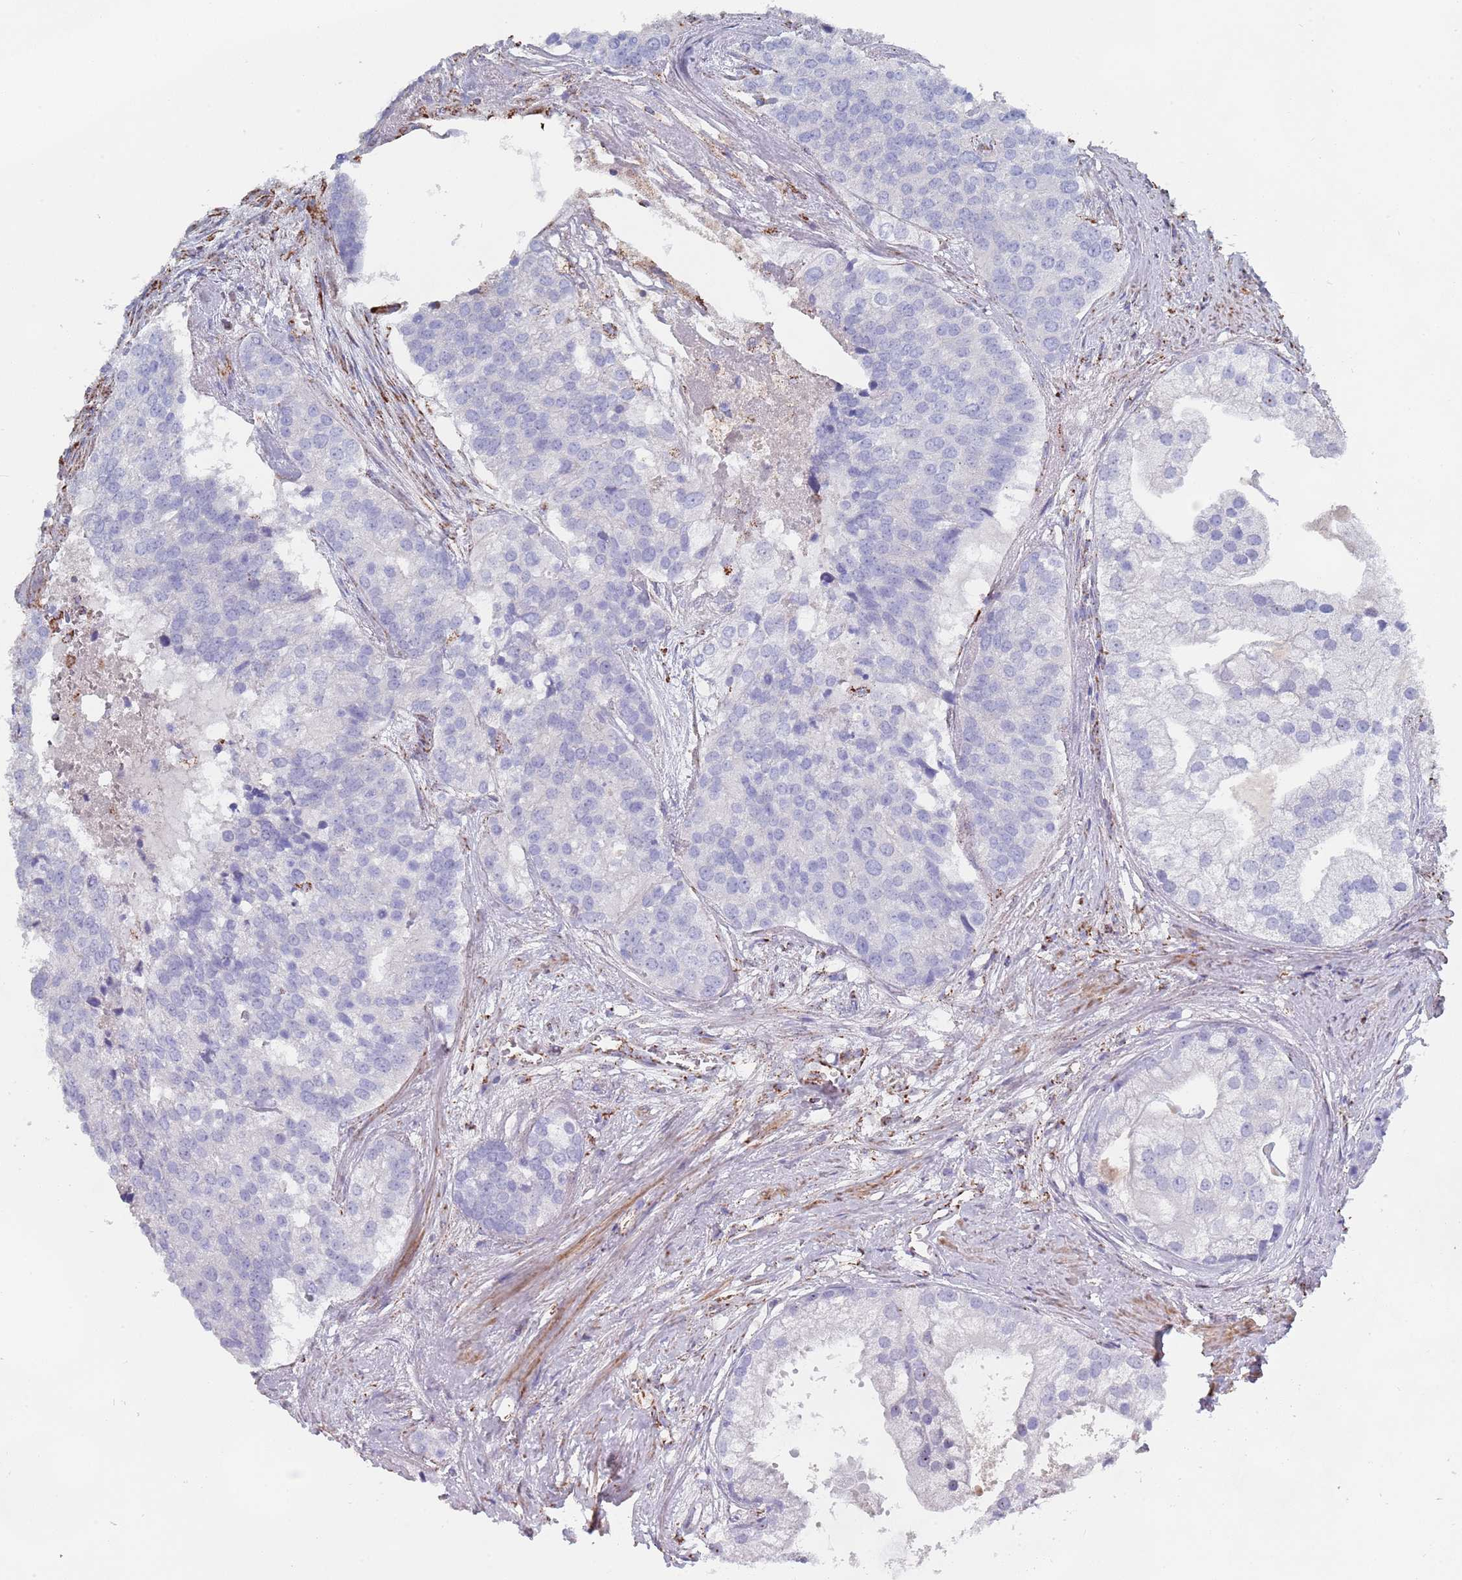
{"staining": {"intensity": "negative", "quantity": "none", "location": "none"}, "tissue": "prostate cancer", "cell_type": "Tumor cells", "image_type": "cancer", "snomed": [{"axis": "morphology", "description": "Adenocarcinoma, High grade"}, {"axis": "topography", "description": "Prostate"}], "caption": "Histopathology image shows no protein staining in tumor cells of prostate cancer tissue.", "gene": "PGP", "patient": {"sex": "male", "age": 62}}